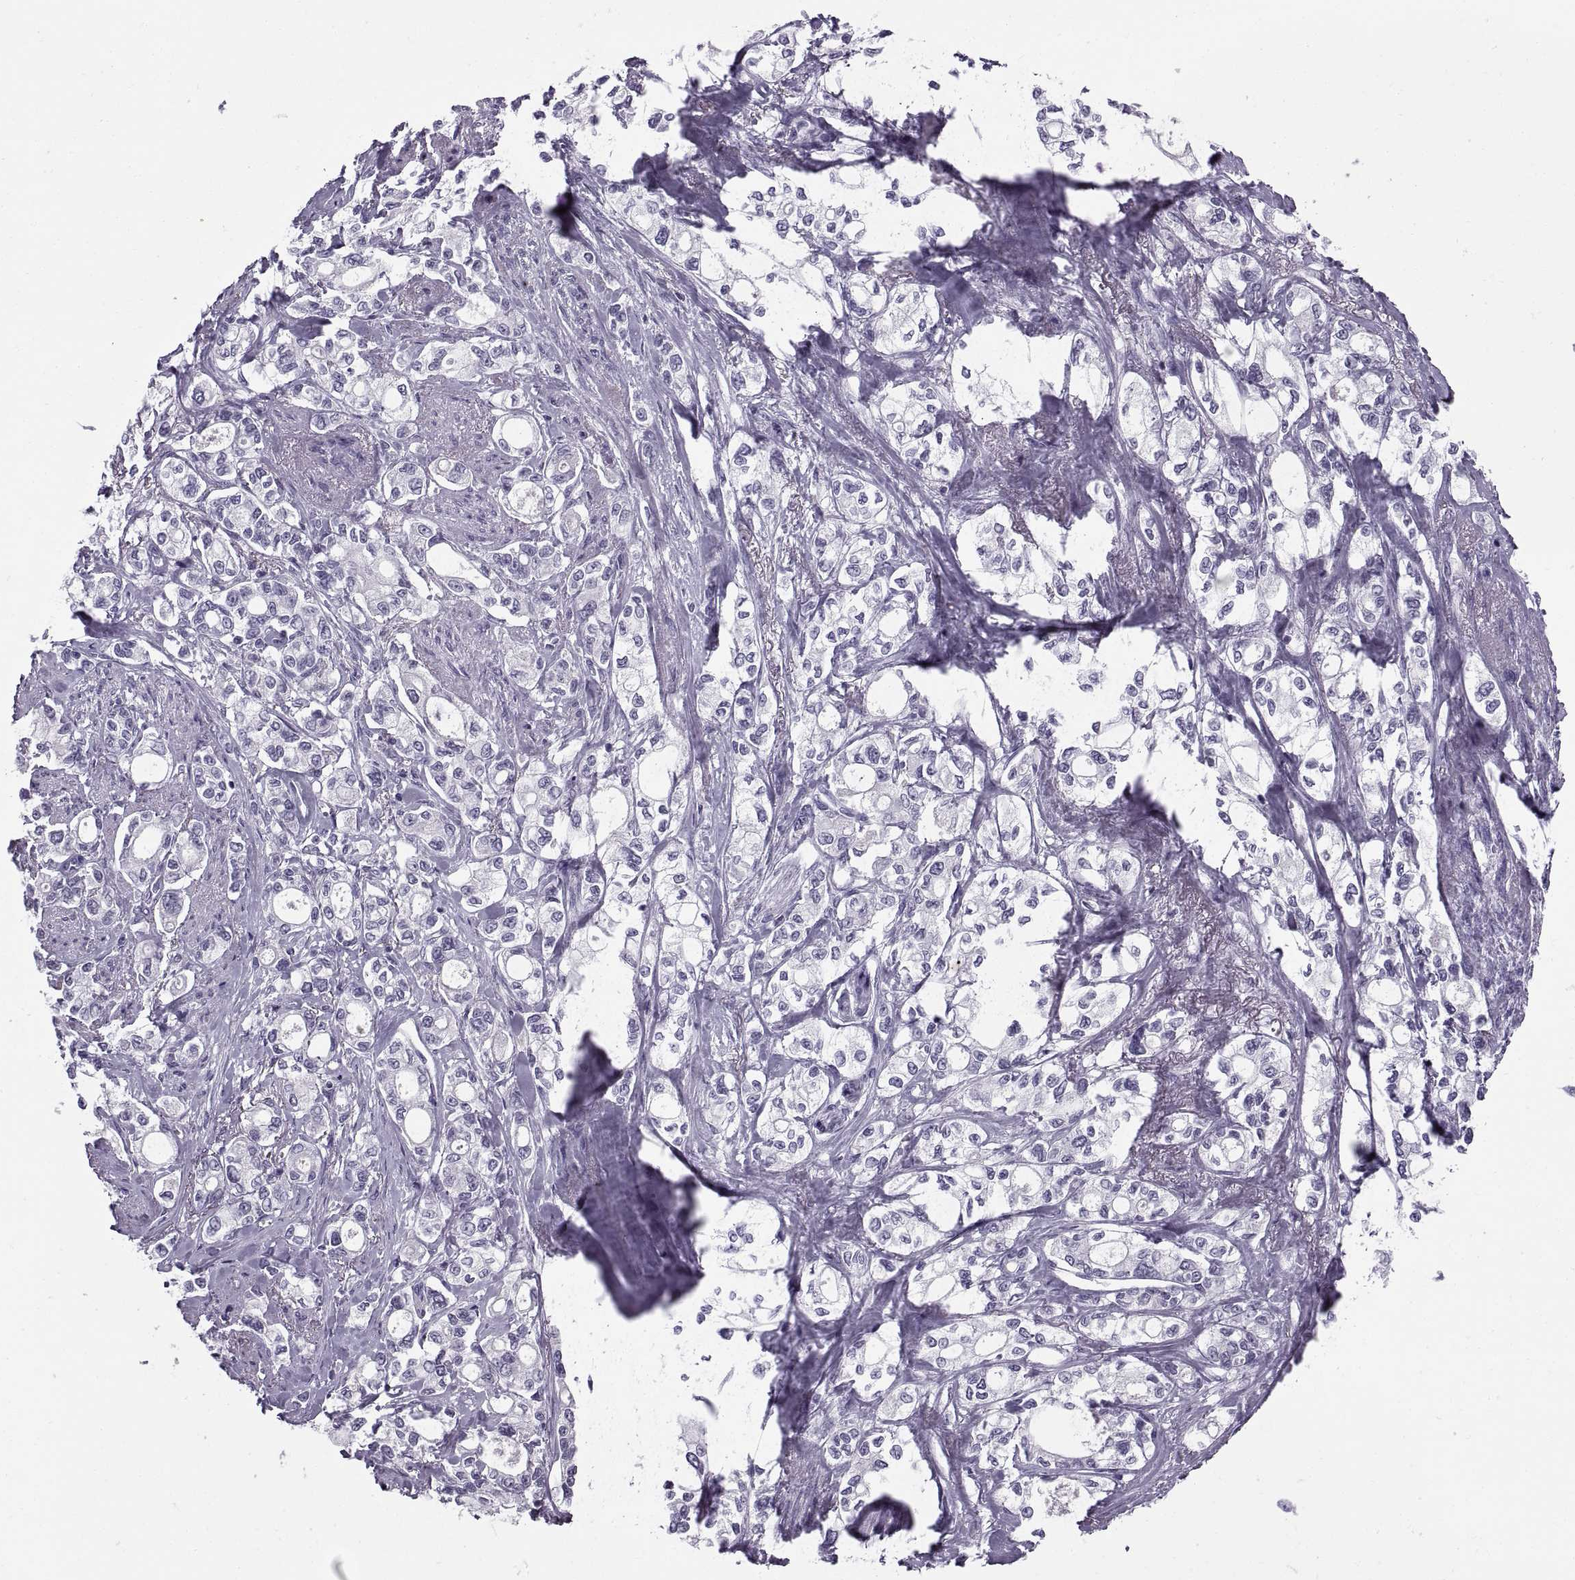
{"staining": {"intensity": "negative", "quantity": "none", "location": "none"}, "tissue": "stomach cancer", "cell_type": "Tumor cells", "image_type": "cancer", "snomed": [{"axis": "morphology", "description": "Adenocarcinoma, NOS"}, {"axis": "topography", "description": "Stomach"}], "caption": "Immunohistochemistry of stomach cancer exhibits no positivity in tumor cells. (DAB (3,3'-diaminobenzidine) immunohistochemistry with hematoxylin counter stain).", "gene": "CALCR", "patient": {"sex": "male", "age": 63}}